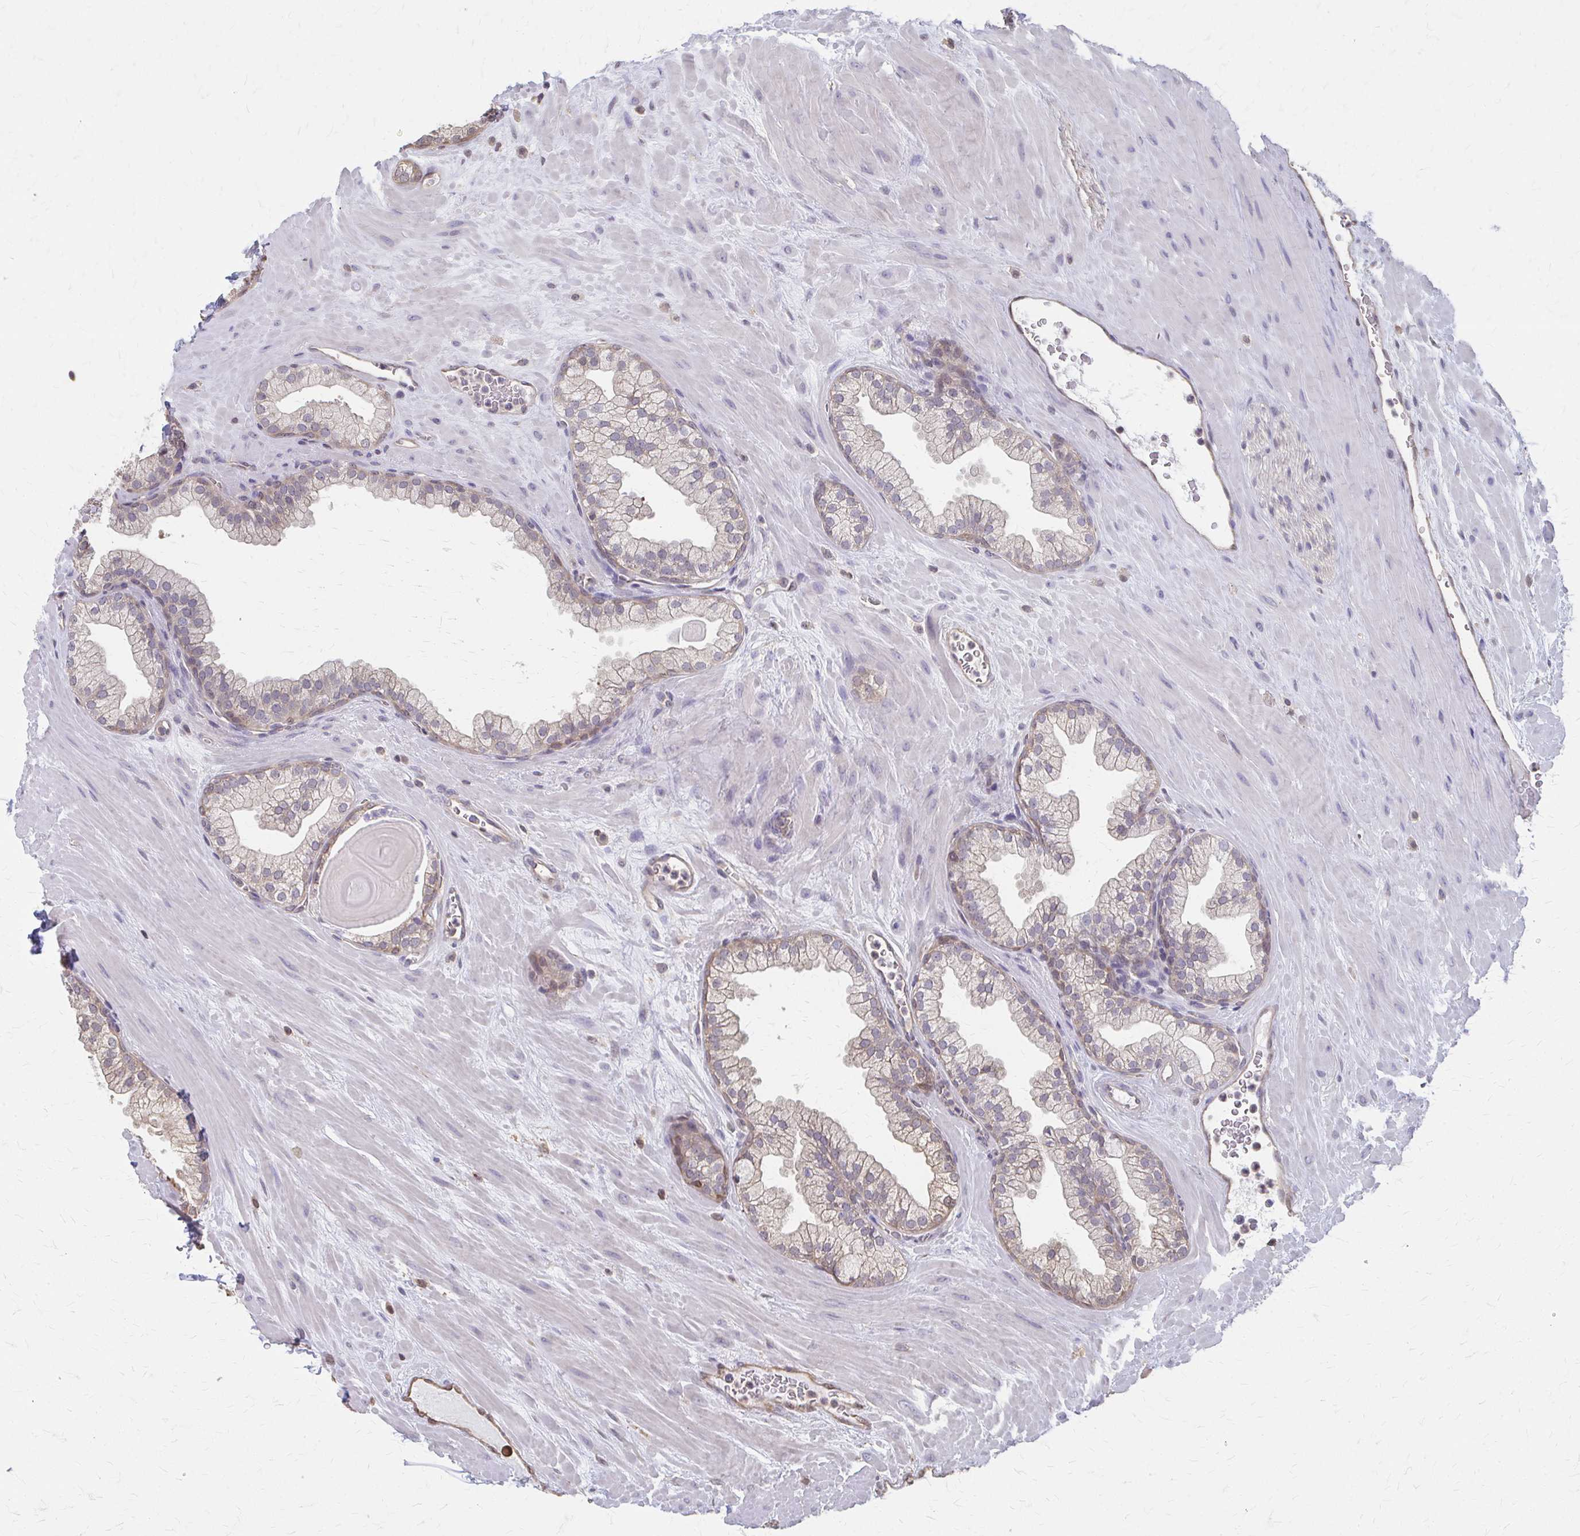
{"staining": {"intensity": "weak", "quantity": "<25%", "location": "cytoplasmic/membranous"}, "tissue": "prostate", "cell_type": "Glandular cells", "image_type": "normal", "snomed": [{"axis": "morphology", "description": "Normal tissue, NOS"}, {"axis": "topography", "description": "Prostate"}, {"axis": "topography", "description": "Peripheral nerve tissue"}], "caption": "Histopathology image shows no protein positivity in glandular cells of normal prostate.", "gene": "RABGAP1L", "patient": {"sex": "male", "age": 61}}